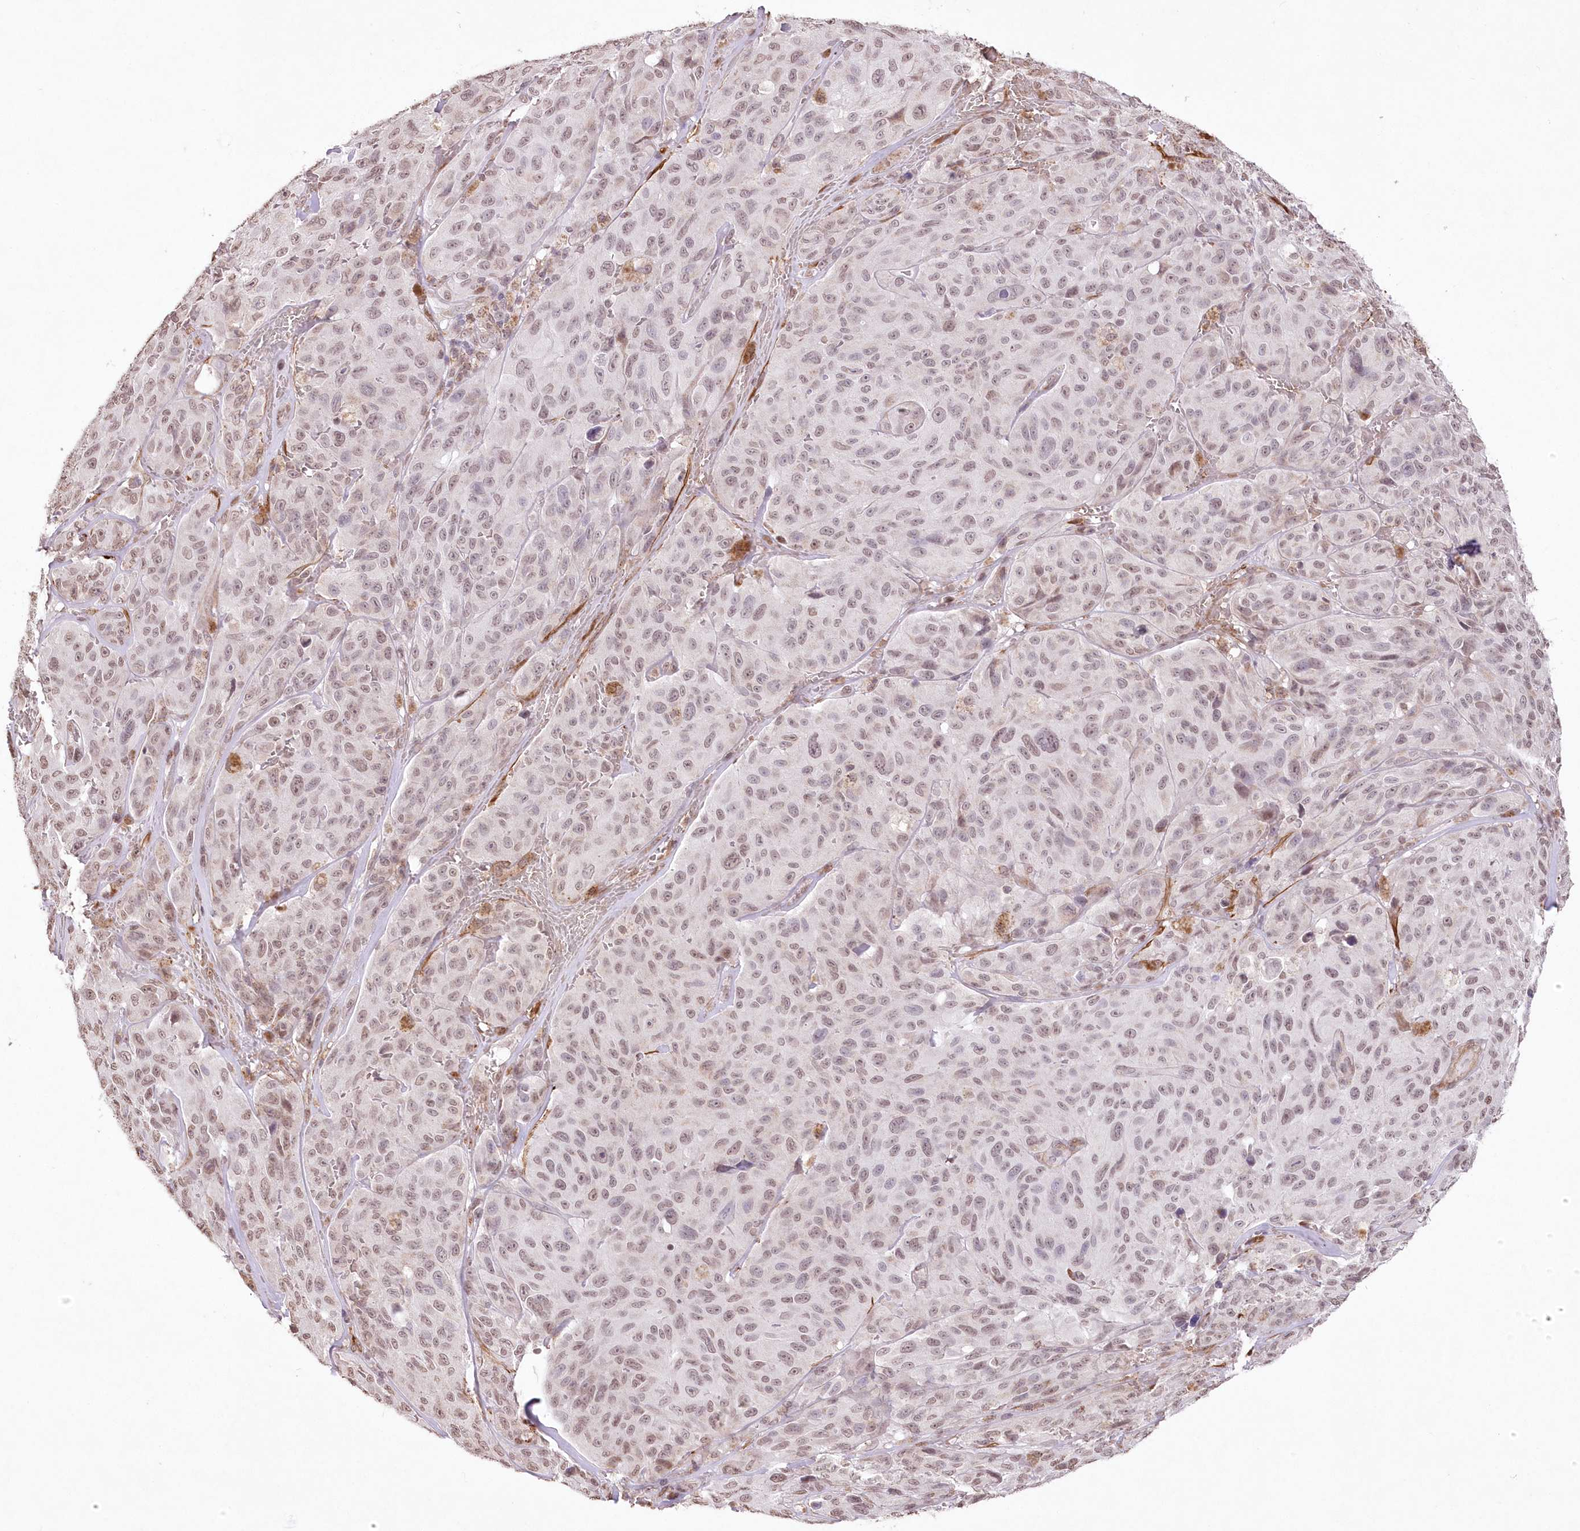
{"staining": {"intensity": "weak", "quantity": "<25%", "location": "nuclear"}, "tissue": "melanoma", "cell_type": "Tumor cells", "image_type": "cancer", "snomed": [{"axis": "morphology", "description": "Malignant melanoma, NOS"}, {"axis": "topography", "description": "Skin"}], "caption": "This is an IHC micrograph of malignant melanoma. There is no expression in tumor cells.", "gene": "RBM27", "patient": {"sex": "male", "age": 66}}